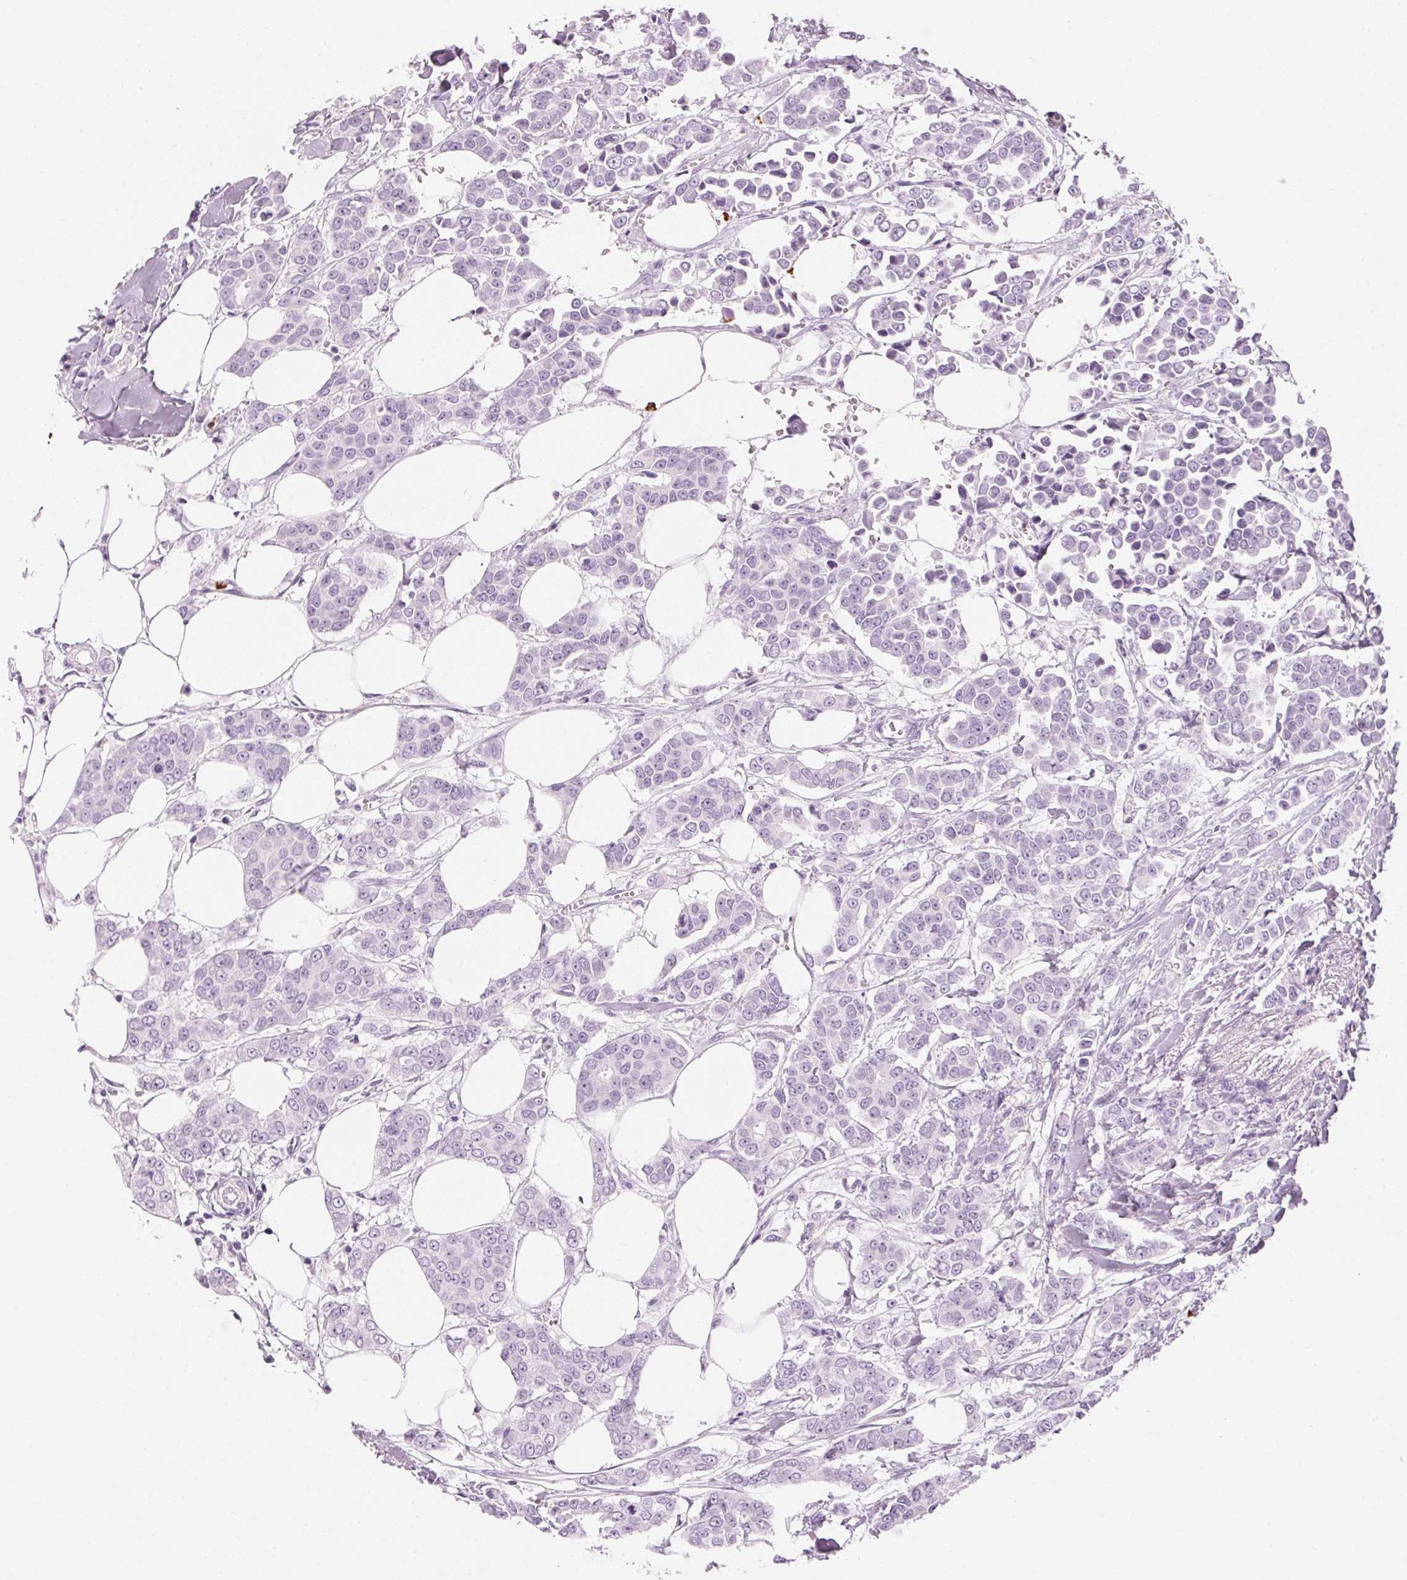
{"staining": {"intensity": "negative", "quantity": "none", "location": "none"}, "tissue": "breast cancer", "cell_type": "Tumor cells", "image_type": "cancer", "snomed": [{"axis": "morphology", "description": "Duct carcinoma"}, {"axis": "topography", "description": "Breast"}], "caption": "A micrograph of human intraductal carcinoma (breast) is negative for staining in tumor cells. The staining is performed using DAB brown chromogen with nuclei counter-stained in using hematoxylin.", "gene": "KLK7", "patient": {"sex": "female", "age": 94}}